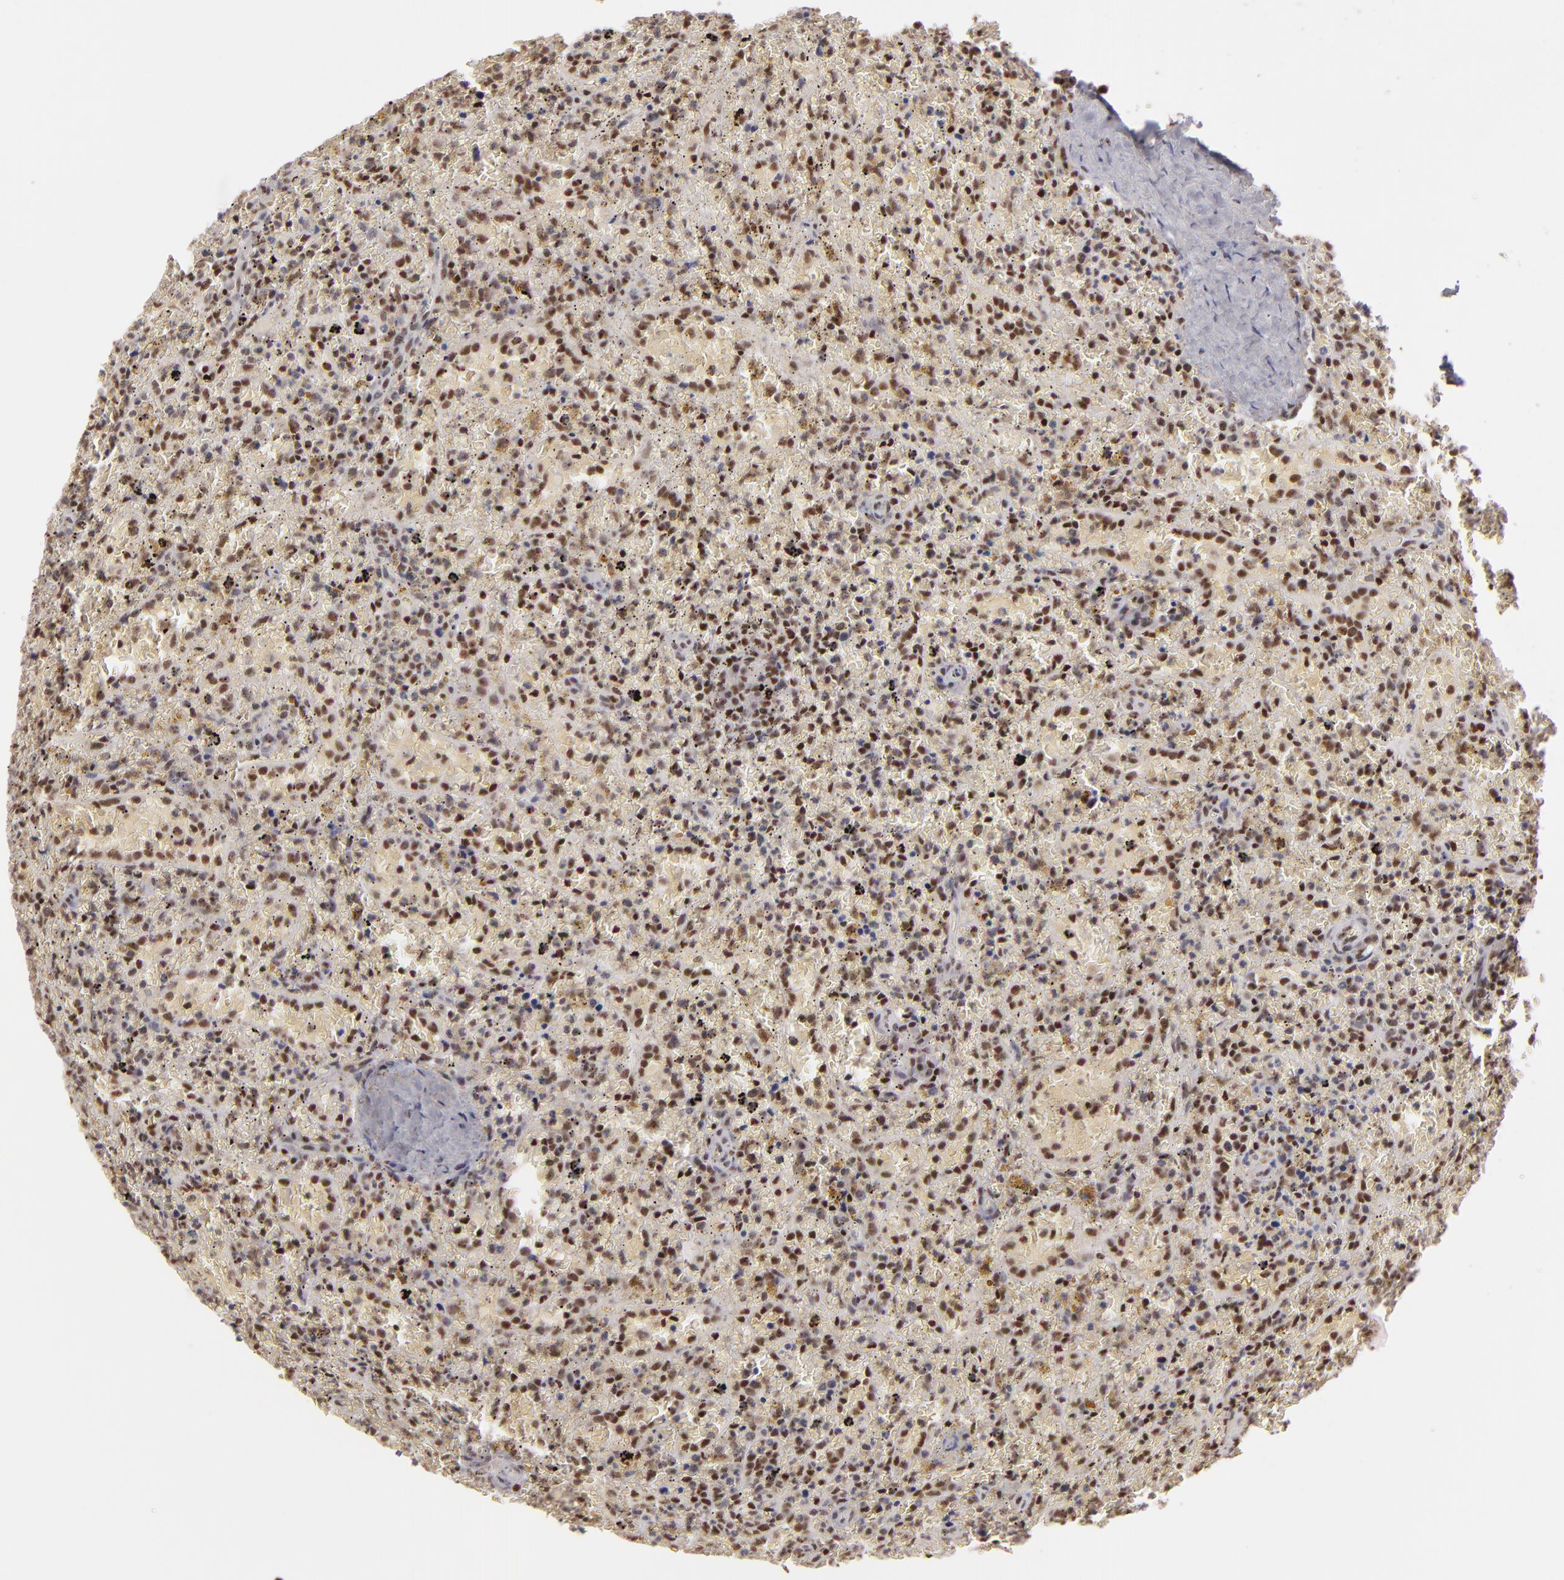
{"staining": {"intensity": "moderate", "quantity": ">75%", "location": "nuclear"}, "tissue": "lymphoma", "cell_type": "Tumor cells", "image_type": "cancer", "snomed": [{"axis": "morphology", "description": "Malignant lymphoma, non-Hodgkin's type, High grade"}, {"axis": "topography", "description": "Spleen"}, {"axis": "topography", "description": "Lymph node"}], "caption": "IHC staining of lymphoma, which shows medium levels of moderate nuclear positivity in approximately >75% of tumor cells indicating moderate nuclear protein expression. The staining was performed using DAB (3,3'-diaminobenzidine) (brown) for protein detection and nuclei were counterstained in hematoxylin (blue).", "gene": "DAXX", "patient": {"sex": "female", "age": 70}}